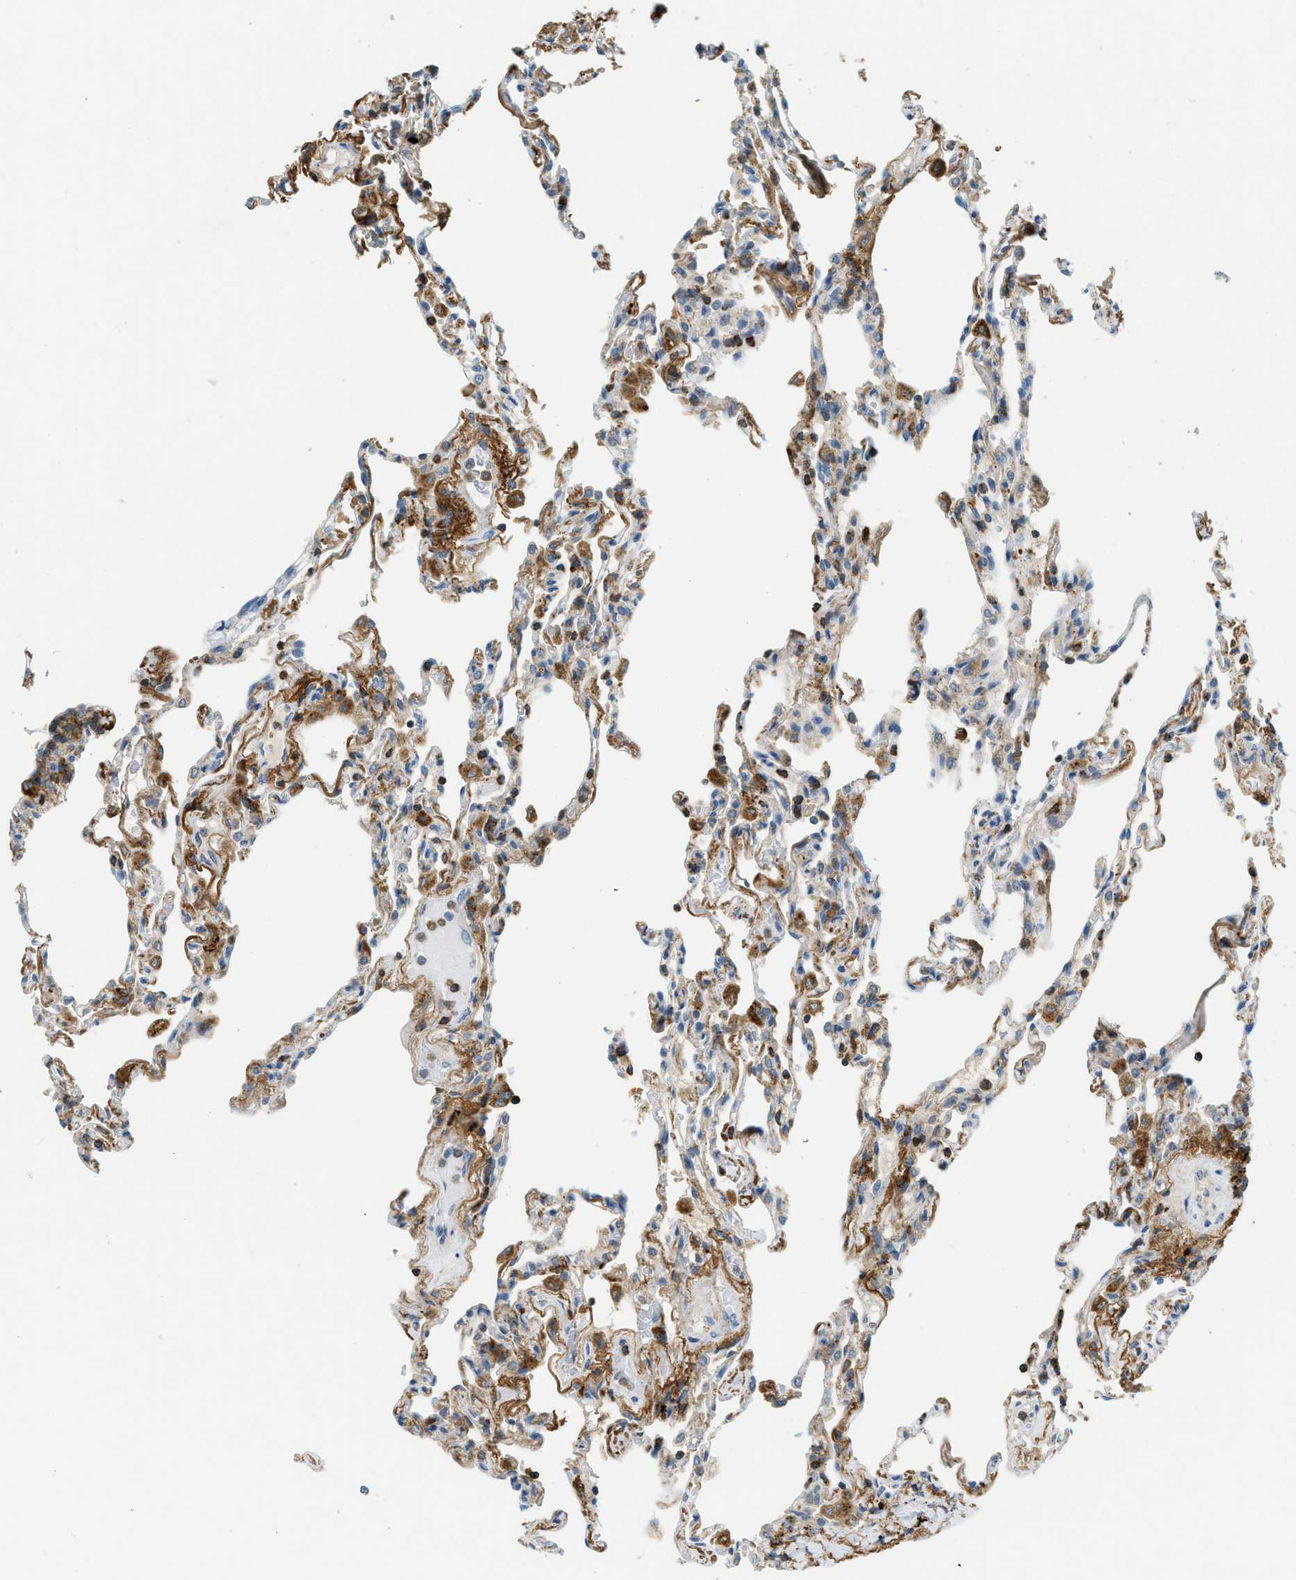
{"staining": {"intensity": "moderate", "quantity": "25%-75%", "location": "cytoplasmic/membranous"}, "tissue": "lung", "cell_type": "Alveolar cells", "image_type": "normal", "snomed": [{"axis": "morphology", "description": "Normal tissue, NOS"}, {"axis": "topography", "description": "Lung"}], "caption": "An IHC histopathology image of unremarkable tissue is shown. Protein staining in brown highlights moderate cytoplasmic/membranous positivity in lung within alveolar cells.", "gene": "PLBD2", "patient": {"sex": "male", "age": 59}}